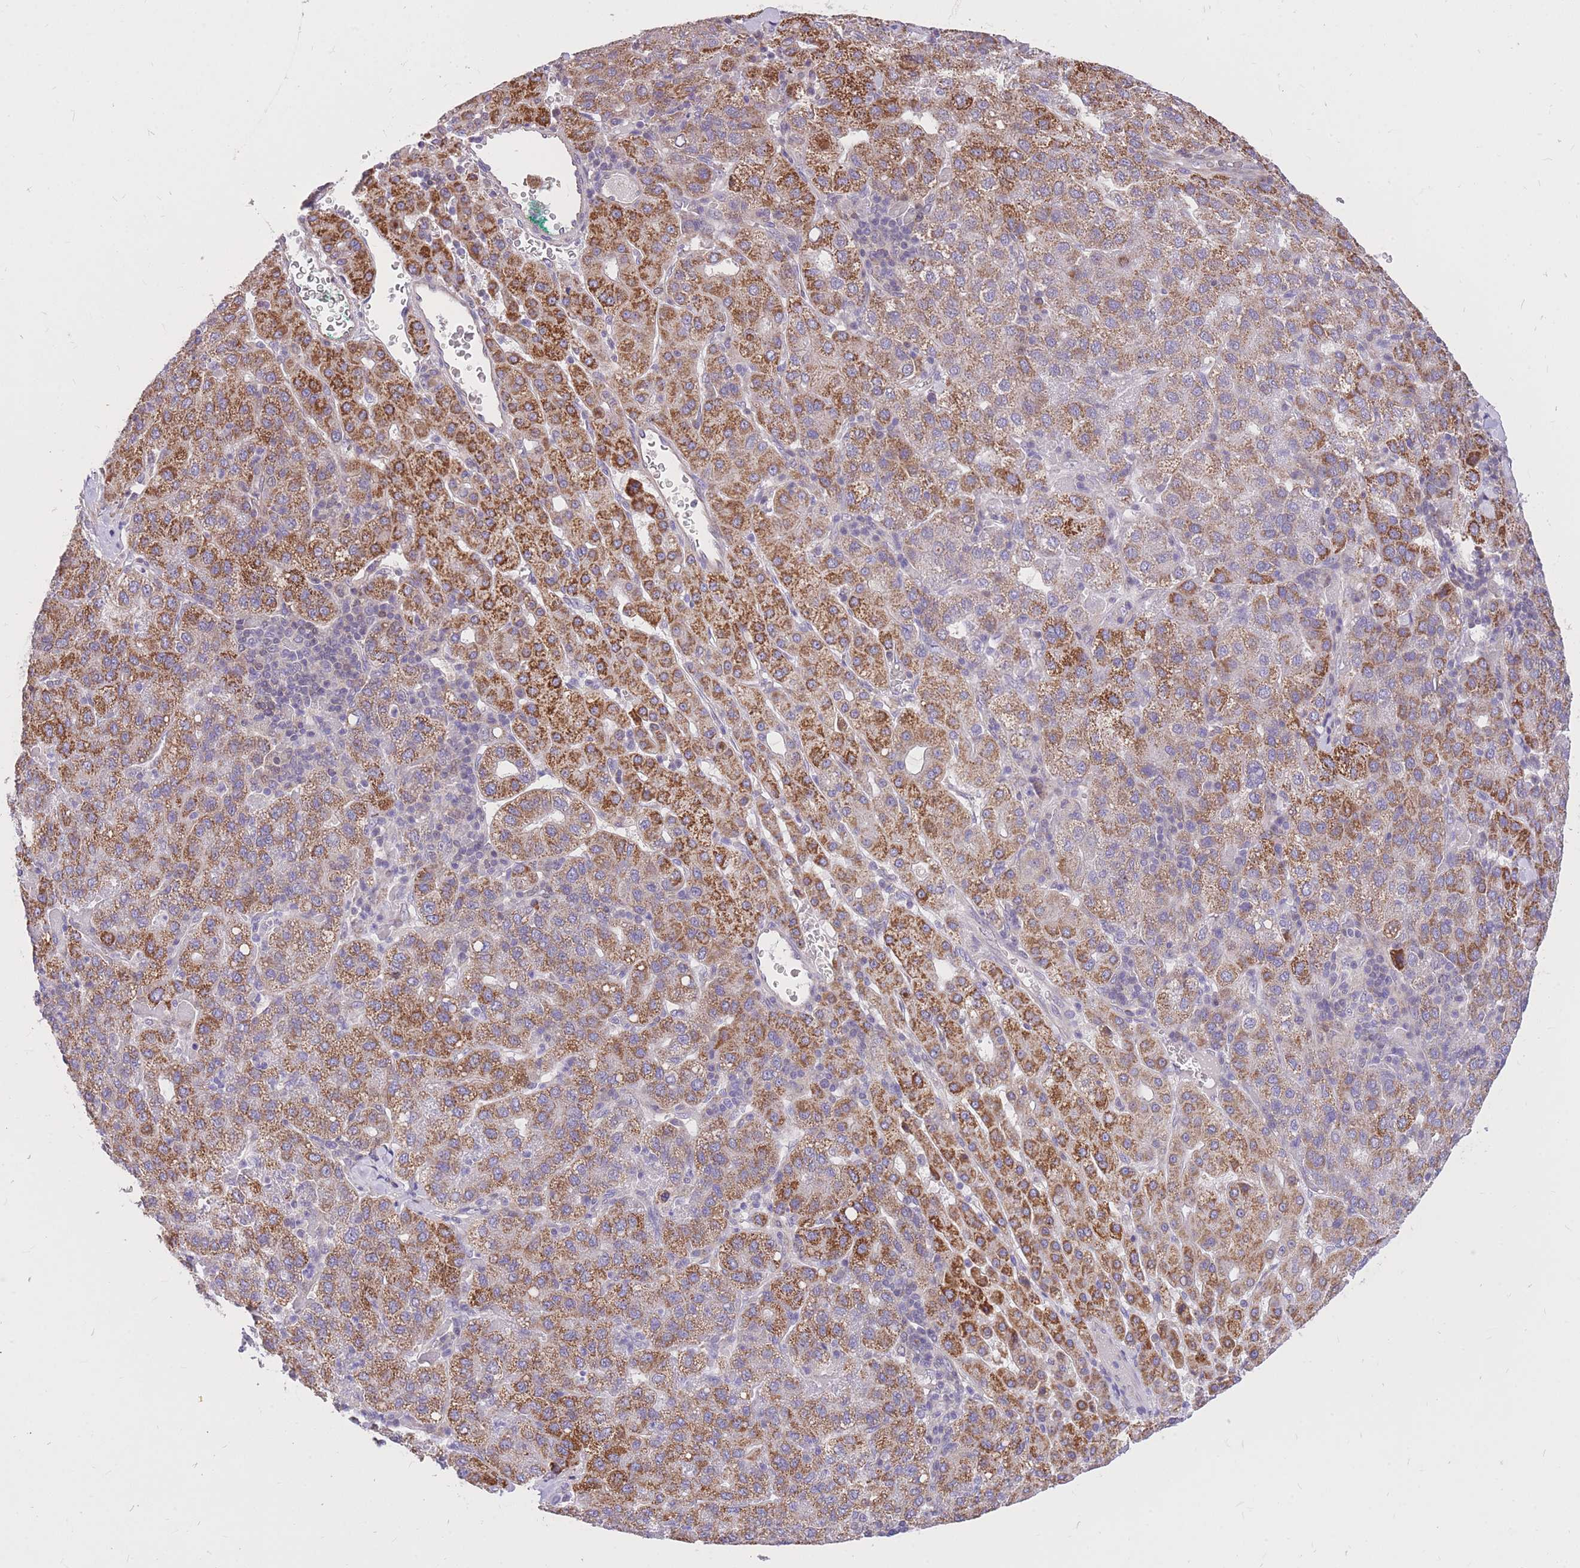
{"staining": {"intensity": "moderate", "quantity": ">75%", "location": "cytoplasmic/membranous"}, "tissue": "liver cancer", "cell_type": "Tumor cells", "image_type": "cancer", "snomed": [{"axis": "morphology", "description": "Carcinoma, Hepatocellular, NOS"}, {"axis": "topography", "description": "Liver"}], "caption": "This micrograph exhibits liver cancer (hepatocellular carcinoma) stained with IHC to label a protein in brown. The cytoplasmic/membranous of tumor cells show moderate positivity for the protein. Nuclei are counter-stained blue.", "gene": "TOPAZ1", "patient": {"sex": "male", "age": 65}}